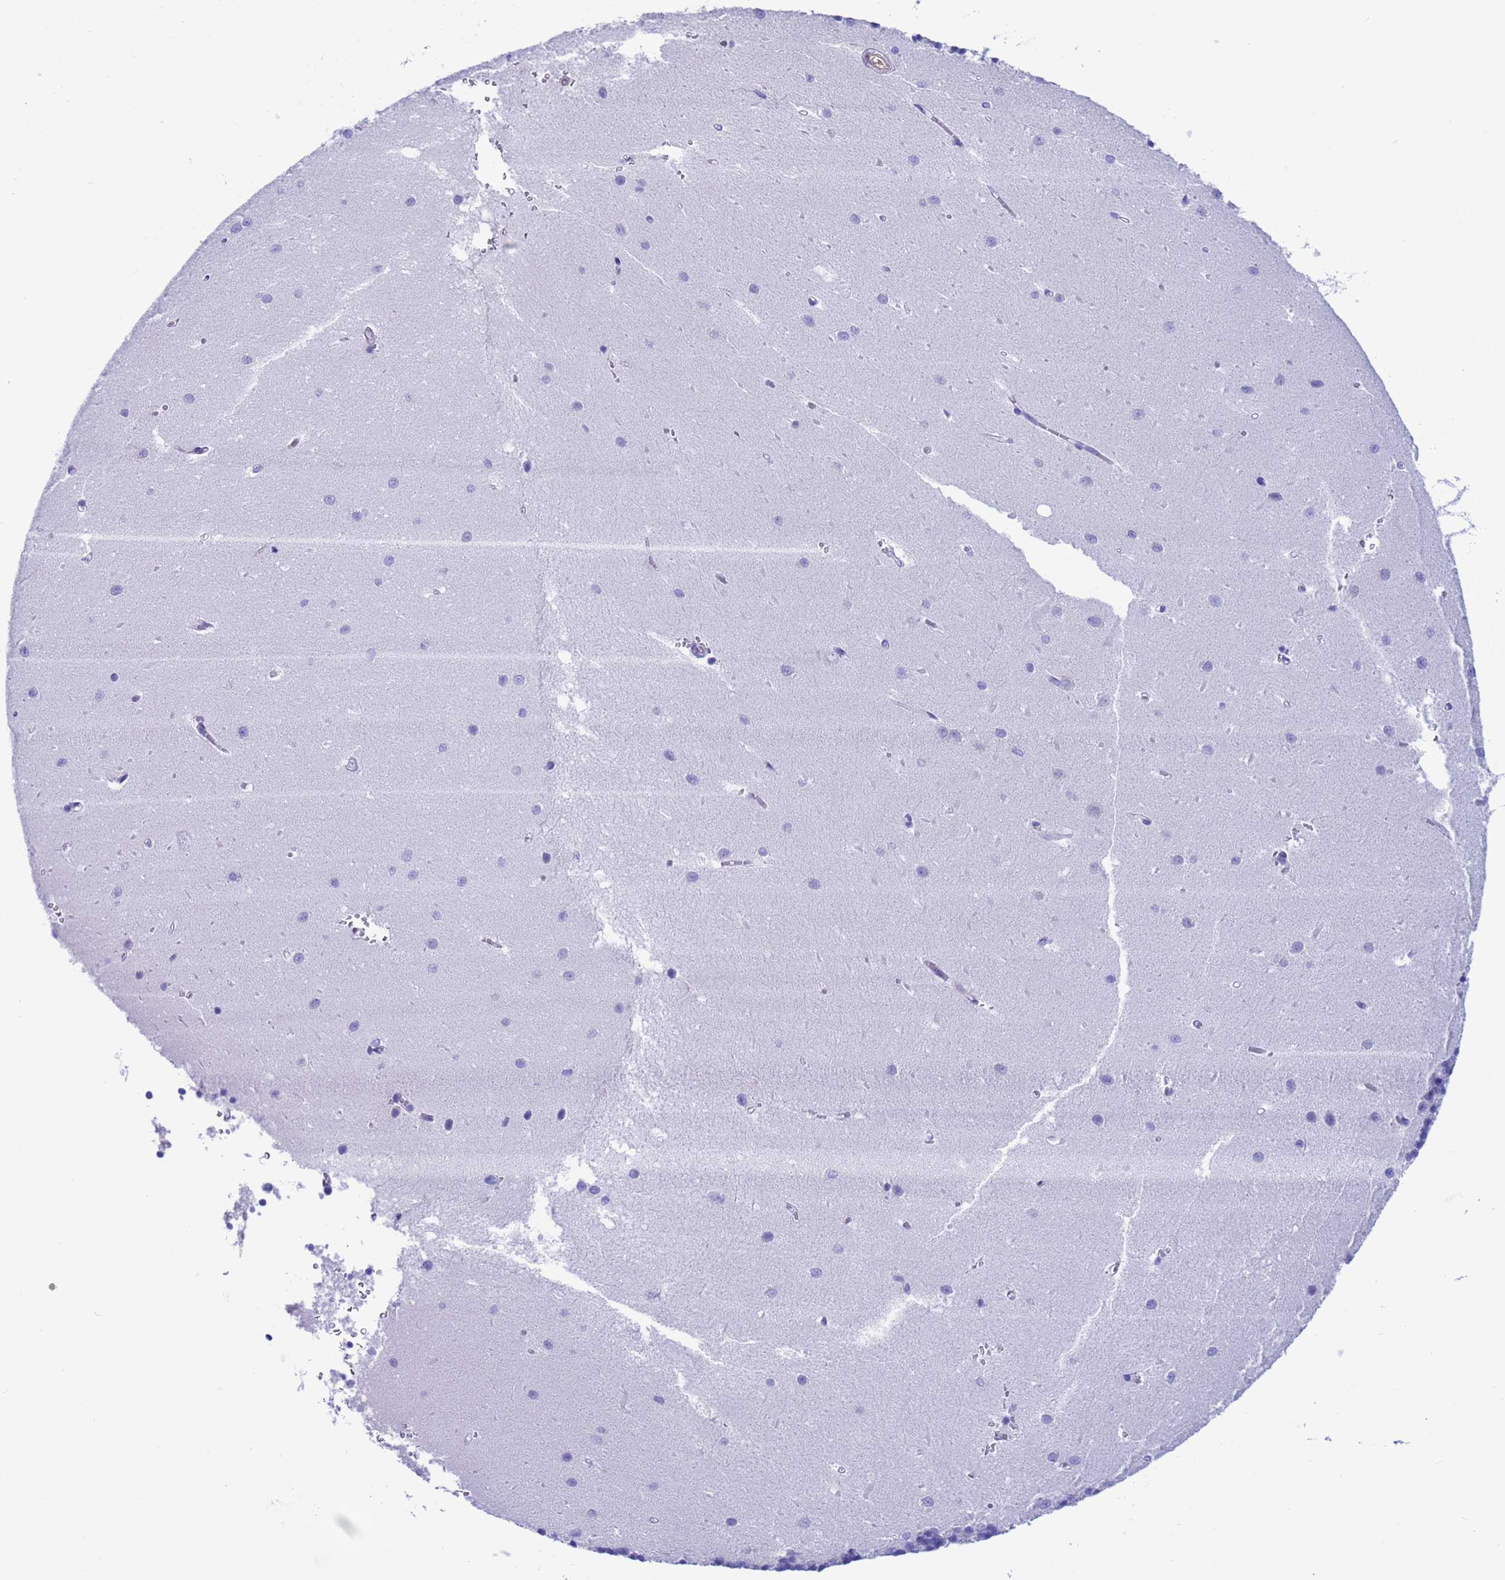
{"staining": {"intensity": "negative", "quantity": "none", "location": "none"}, "tissue": "cerebellum", "cell_type": "Cells in granular layer", "image_type": "normal", "snomed": [{"axis": "morphology", "description": "Normal tissue, NOS"}, {"axis": "topography", "description": "Cerebellum"}], "caption": "IHC photomicrograph of benign cerebellum: cerebellum stained with DAB reveals no significant protein expression in cells in granular layer.", "gene": "C6orf47", "patient": {"sex": "male", "age": 37}}